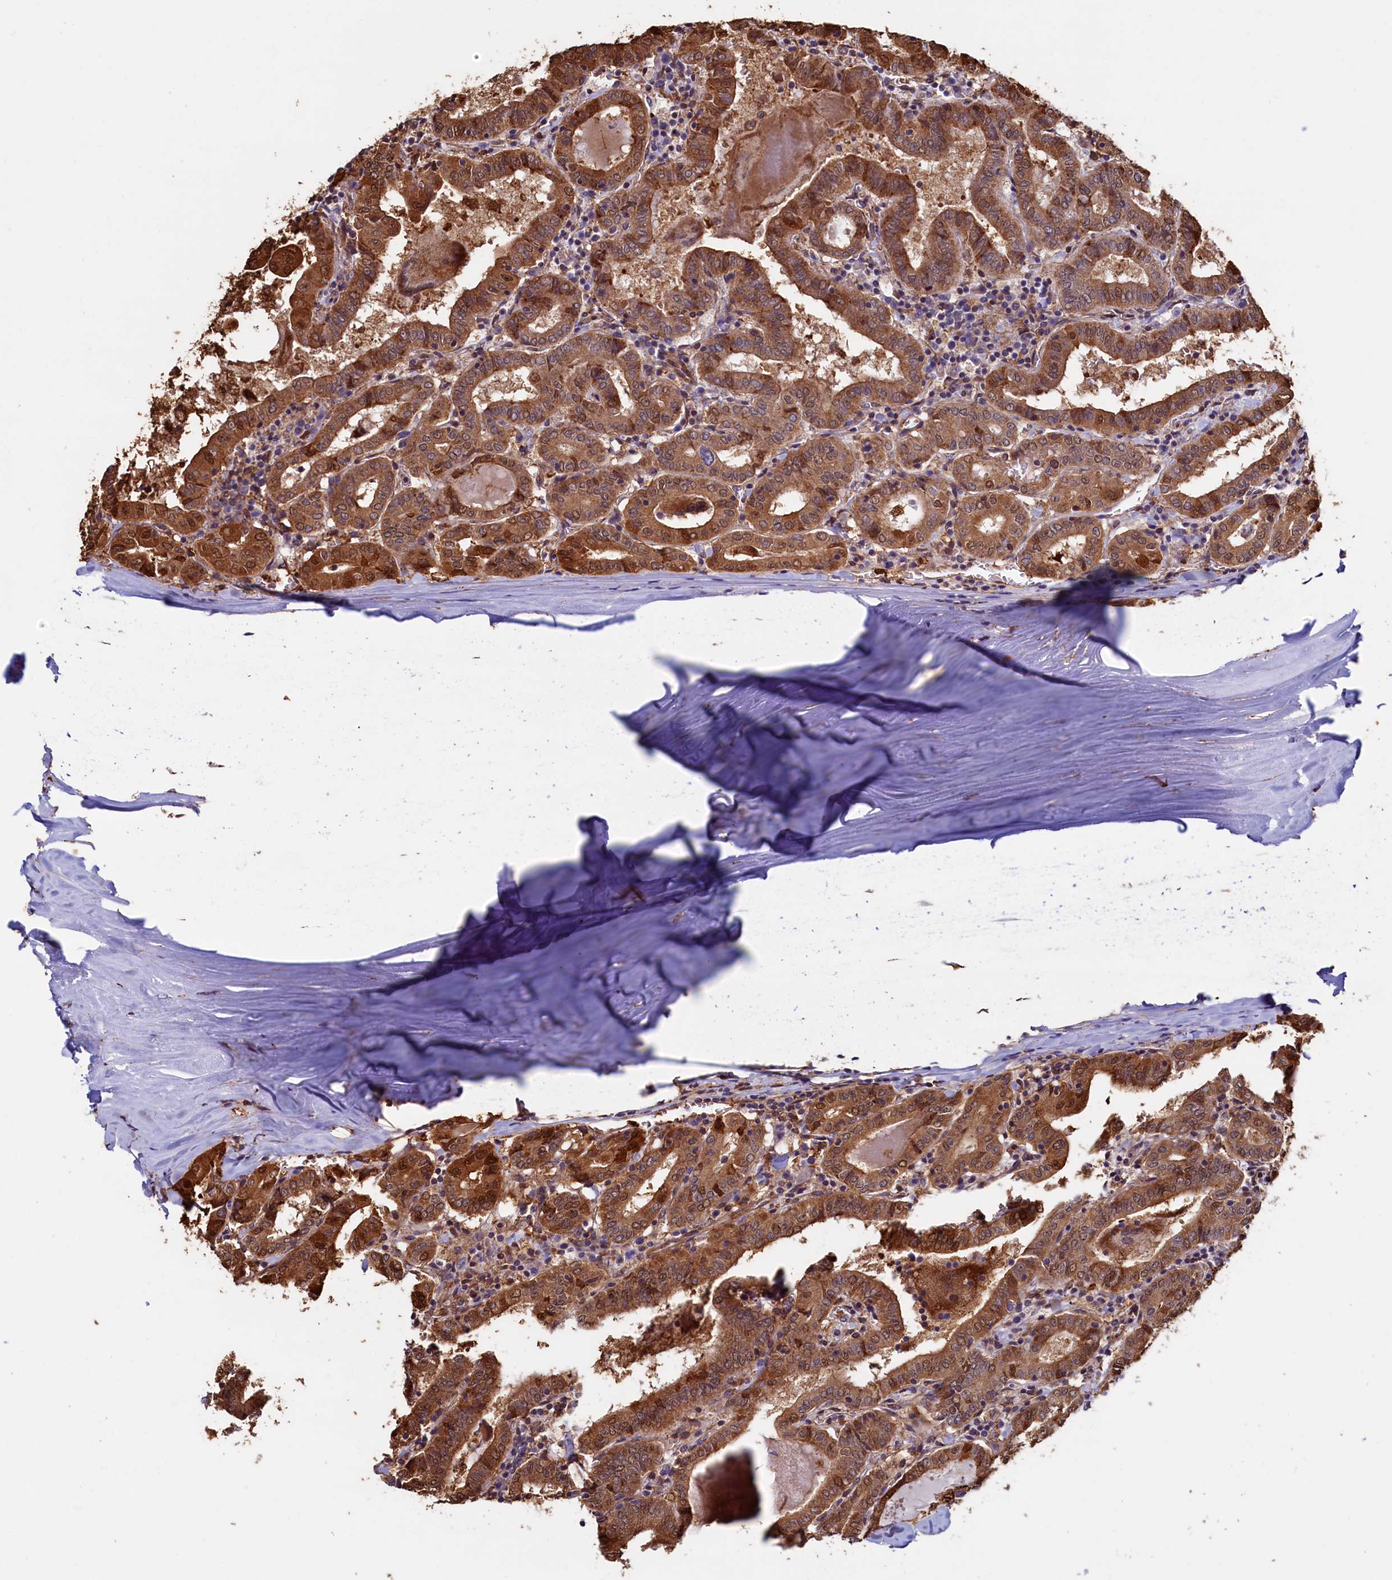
{"staining": {"intensity": "moderate", "quantity": ">75%", "location": "cytoplasmic/membranous"}, "tissue": "thyroid cancer", "cell_type": "Tumor cells", "image_type": "cancer", "snomed": [{"axis": "morphology", "description": "Papillary adenocarcinoma, NOS"}, {"axis": "topography", "description": "Thyroid gland"}], "caption": "Thyroid papillary adenocarcinoma was stained to show a protein in brown. There is medium levels of moderate cytoplasmic/membranous expression in approximately >75% of tumor cells.", "gene": "ATXN2L", "patient": {"sex": "female", "age": 72}}